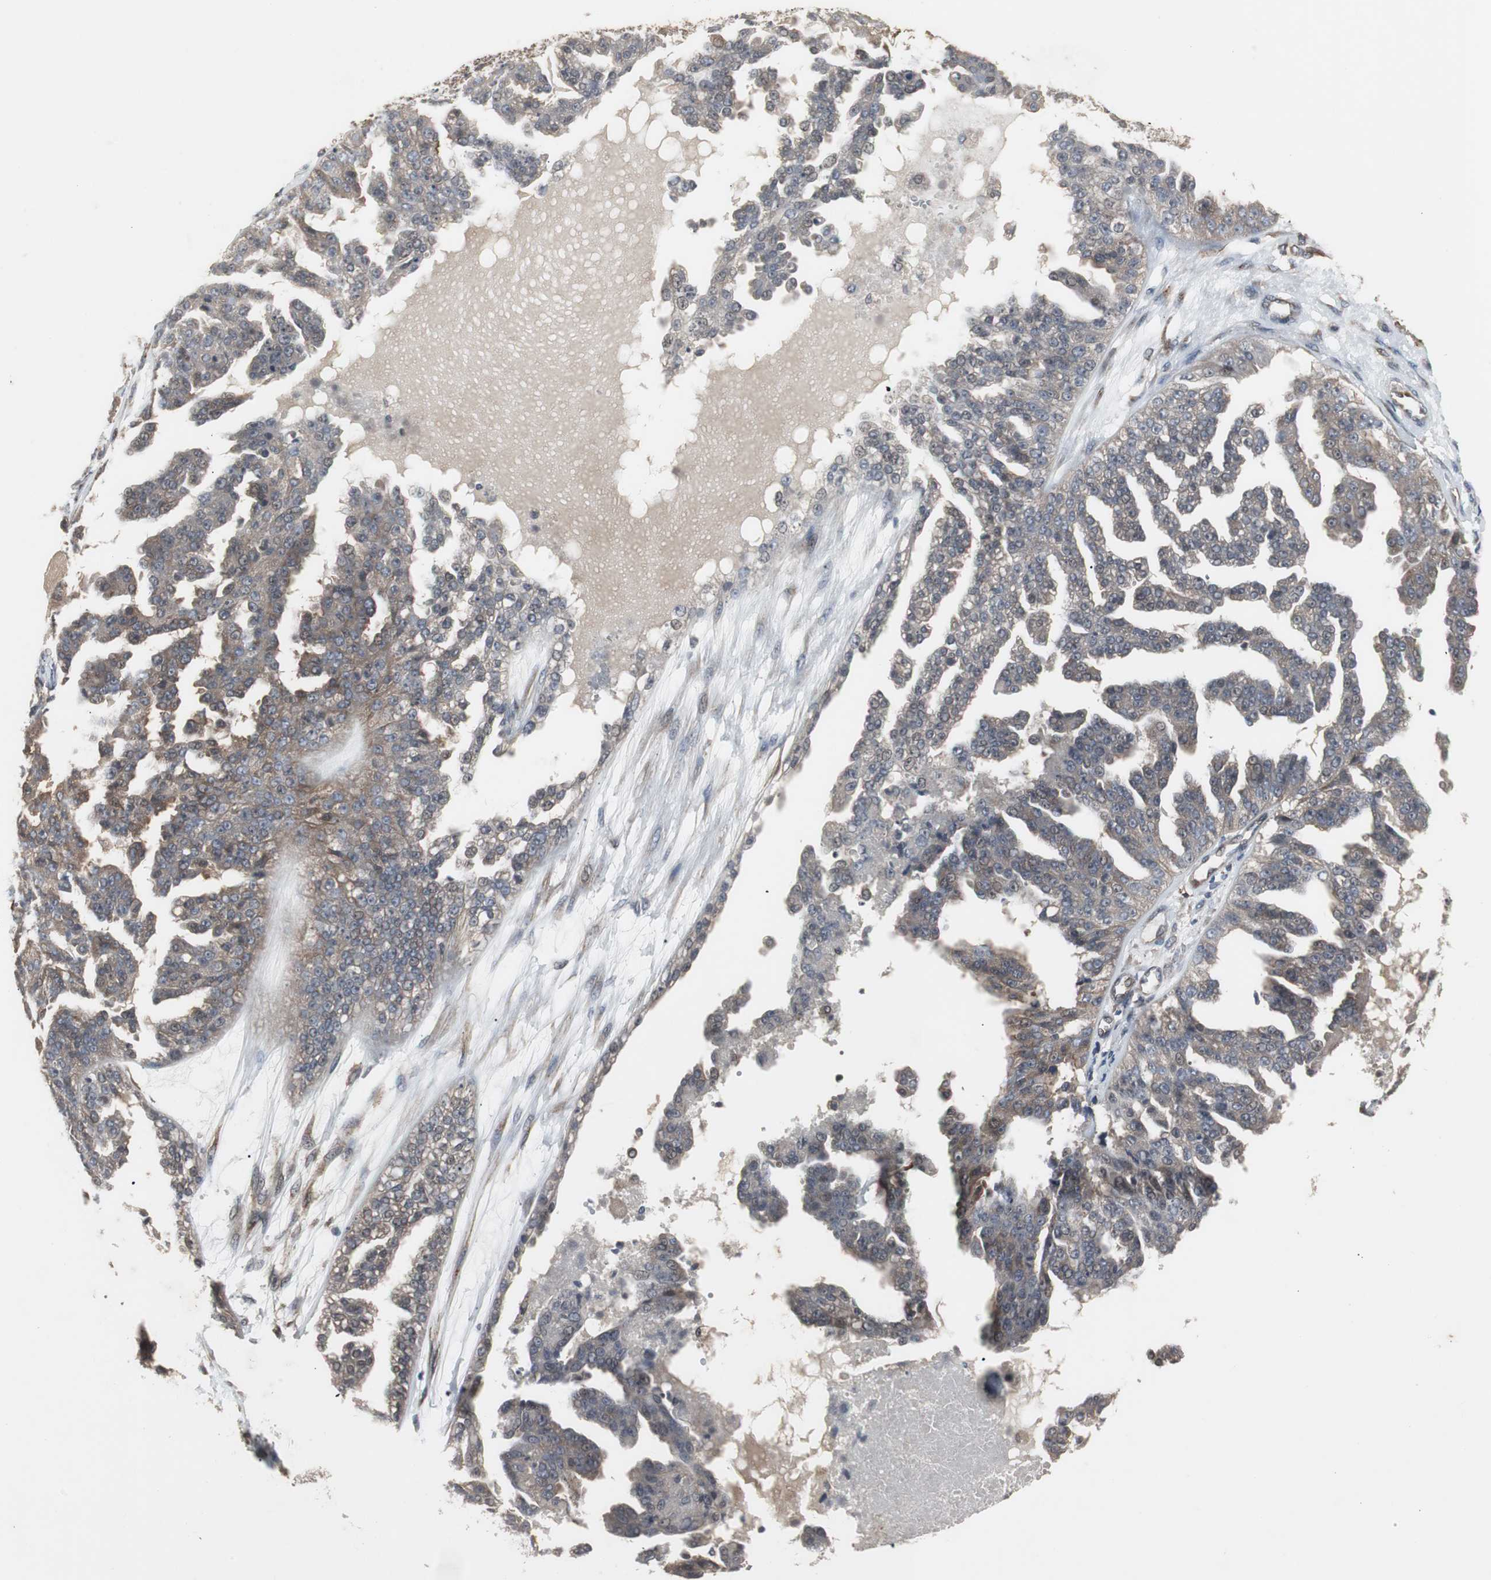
{"staining": {"intensity": "weak", "quantity": ">75%", "location": "cytoplasmic/membranous"}, "tissue": "ovarian cancer", "cell_type": "Tumor cells", "image_type": "cancer", "snomed": [{"axis": "morphology", "description": "Carcinoma, NOS"}, {"axis": "topography", "description": "Soft tissue"}, {"axis": "topography", "description": "Ovary"}], "caption": "The immunohistochemical stain labels weak cytoplasmic/membranous staining in tumor cells of ovarian cancer tissue.", "gene": "ATP2B2", "patient": {"sex": "female", "age": 54}}